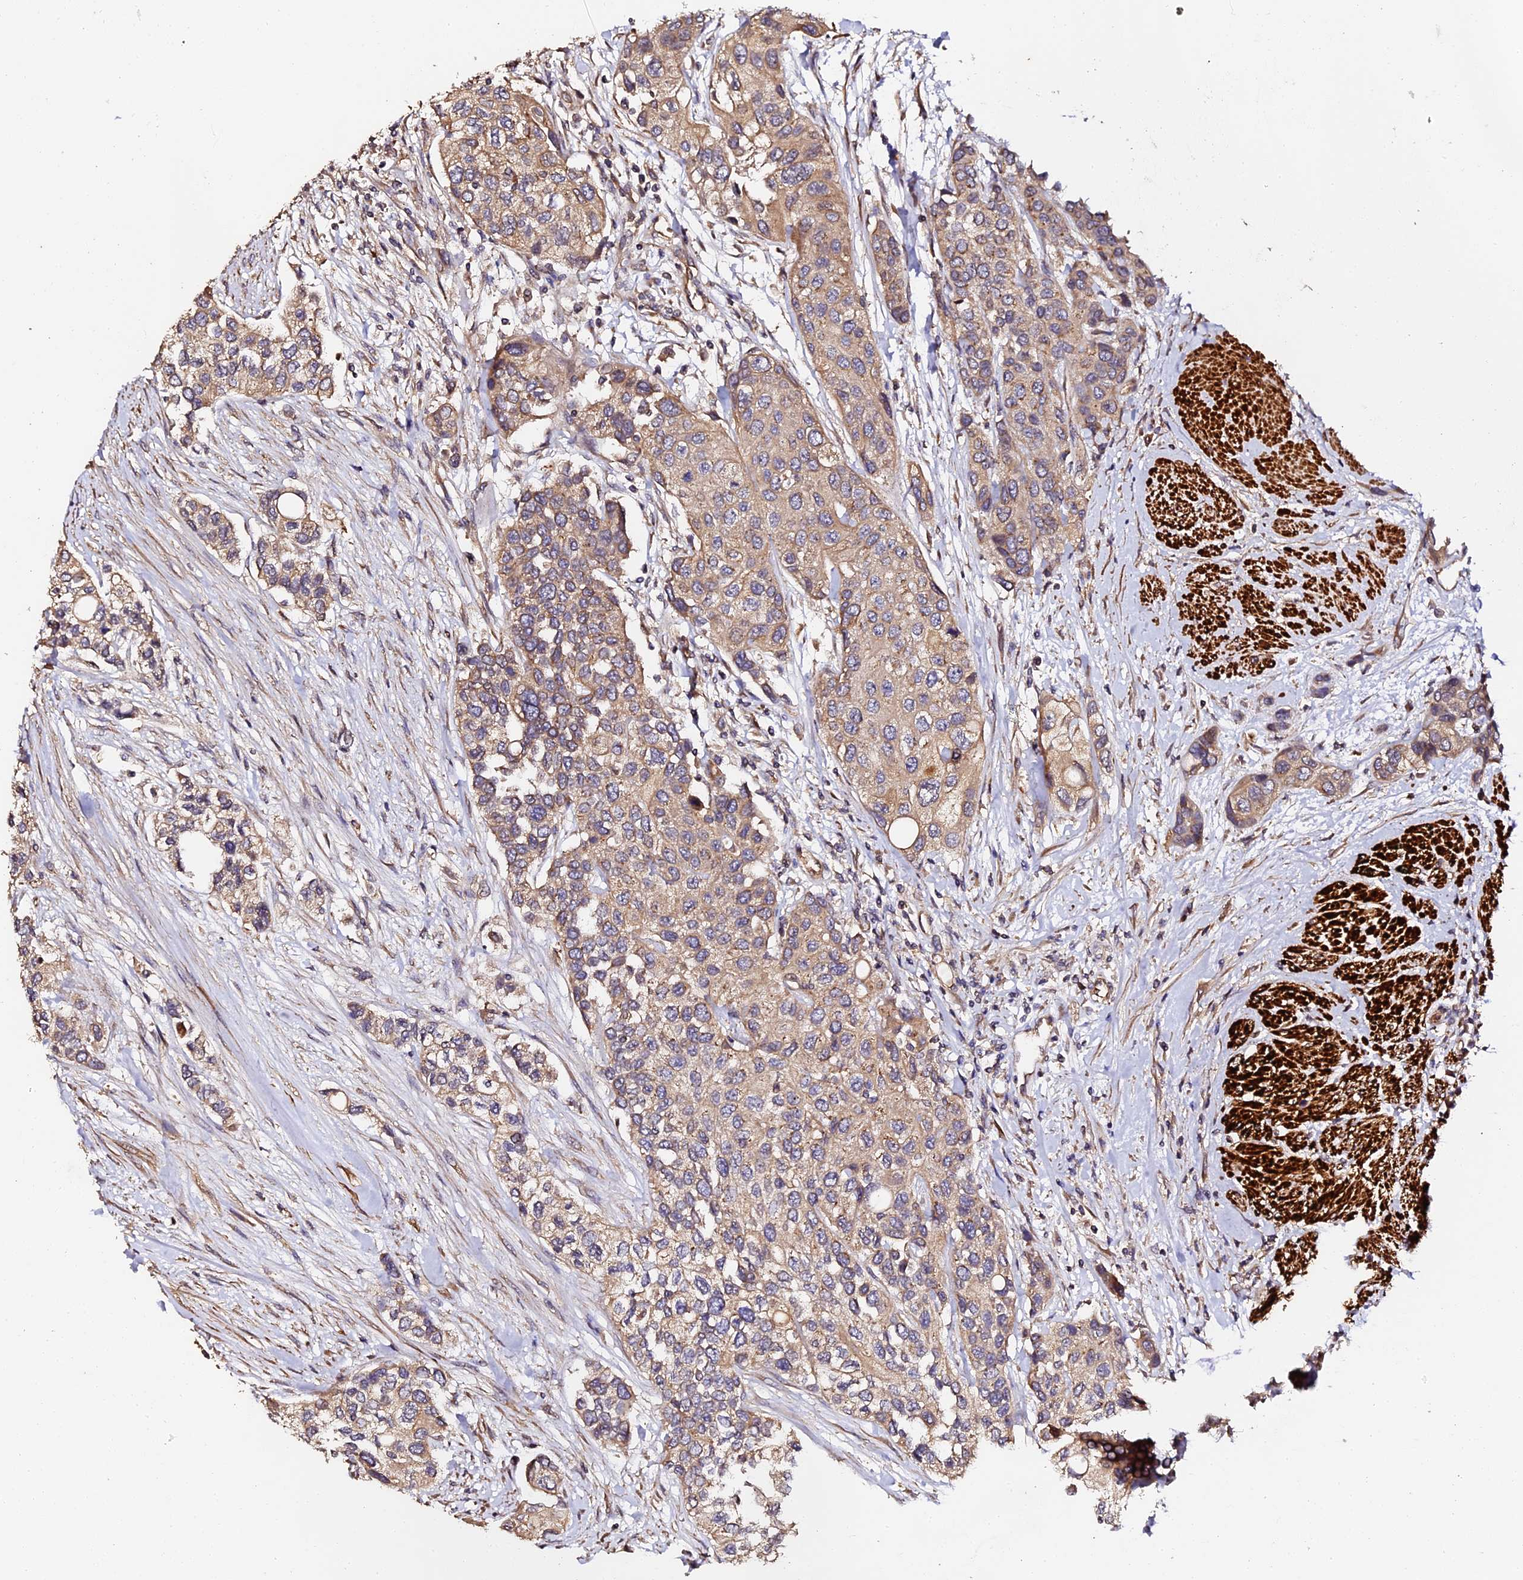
{"staining": {"intensity": "weak", "quantity": "25%-75%", "location": "cytoplasmic/membranous"}, "tissue": "urothelial cancer", "cell_type": "Tumor cells", "image_type": "cancer", "snomed": [{"axis": "morphology", "description": "Normal tissue, NOS"}, {"axis": "morphology", "description": "Urothelial carcinoma, High grade"}, {"axis": "topography", "description": "Vascular tissue"}, {"axis": "topography", "description": "Urinary bladder"}], "caption": "This histopathology image demonstrates immunohistochemistry staining of human high-grade urothelial carcinoma, with low weak cytoplasmic/membranous expression in about 25%-75% of tumor cells.", "gene": "TDO2", "patient": {"sex": "female", "age": 56}}